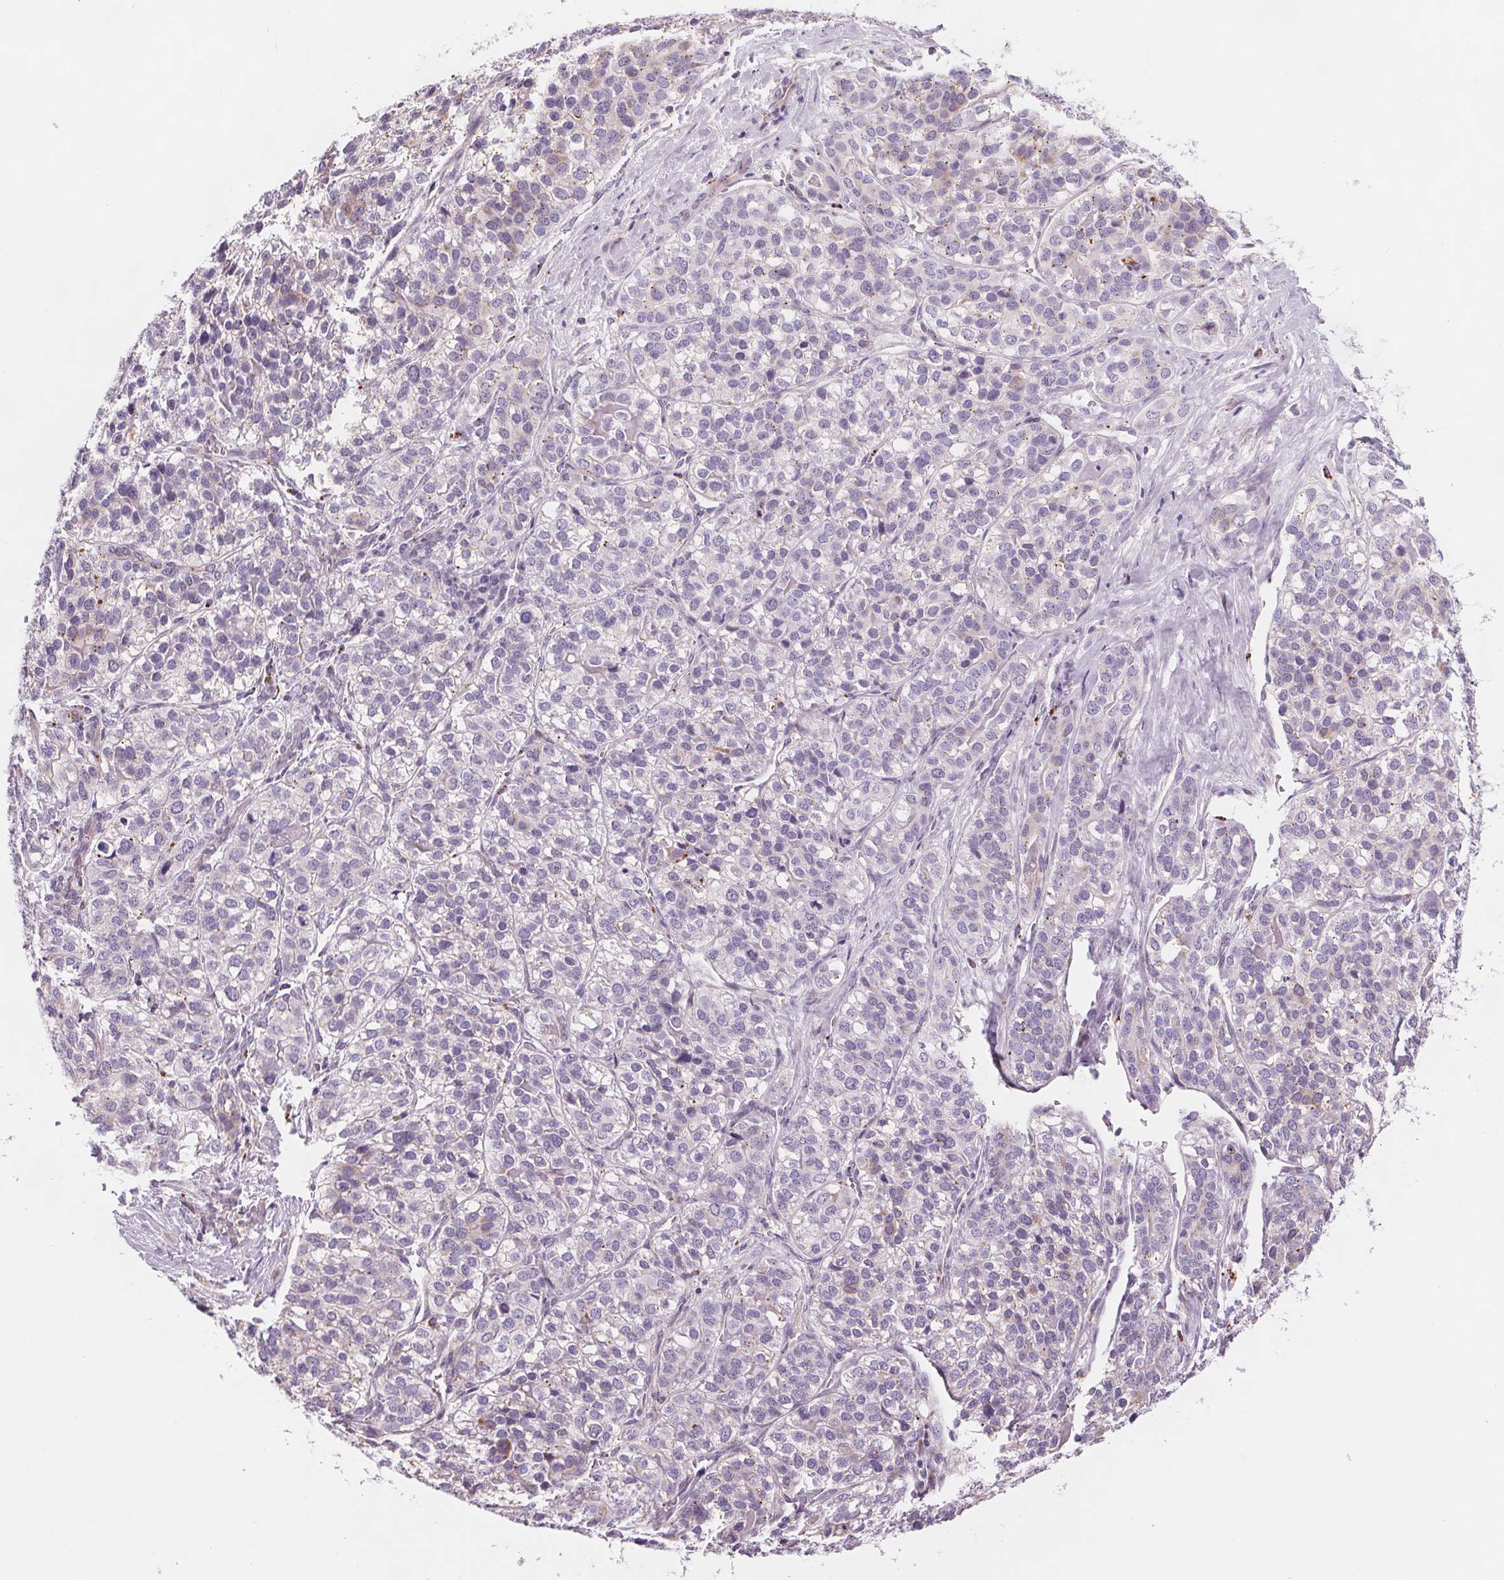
{"staining": {"intensity": "moderate", "quantity": "<25%", "location": "cytoplasmic/membranous"}, "tissue": "liver cancer", "cell_type": "Tumor cells", "image_type": "cancer", "snomed": [{"axis": "morphology", "description": "Cholangiocarcinoma"}, {"axis": "topography", "description": "Liver"}], "caption": "This micrograph demonstrates IHC staining of liver cancer, with low moderate cytoplasmic/membranous positivity in approximately <25% of tumor cells.", "gene": "SAMD5", "patient": {"sex": "male", "age": 56}}